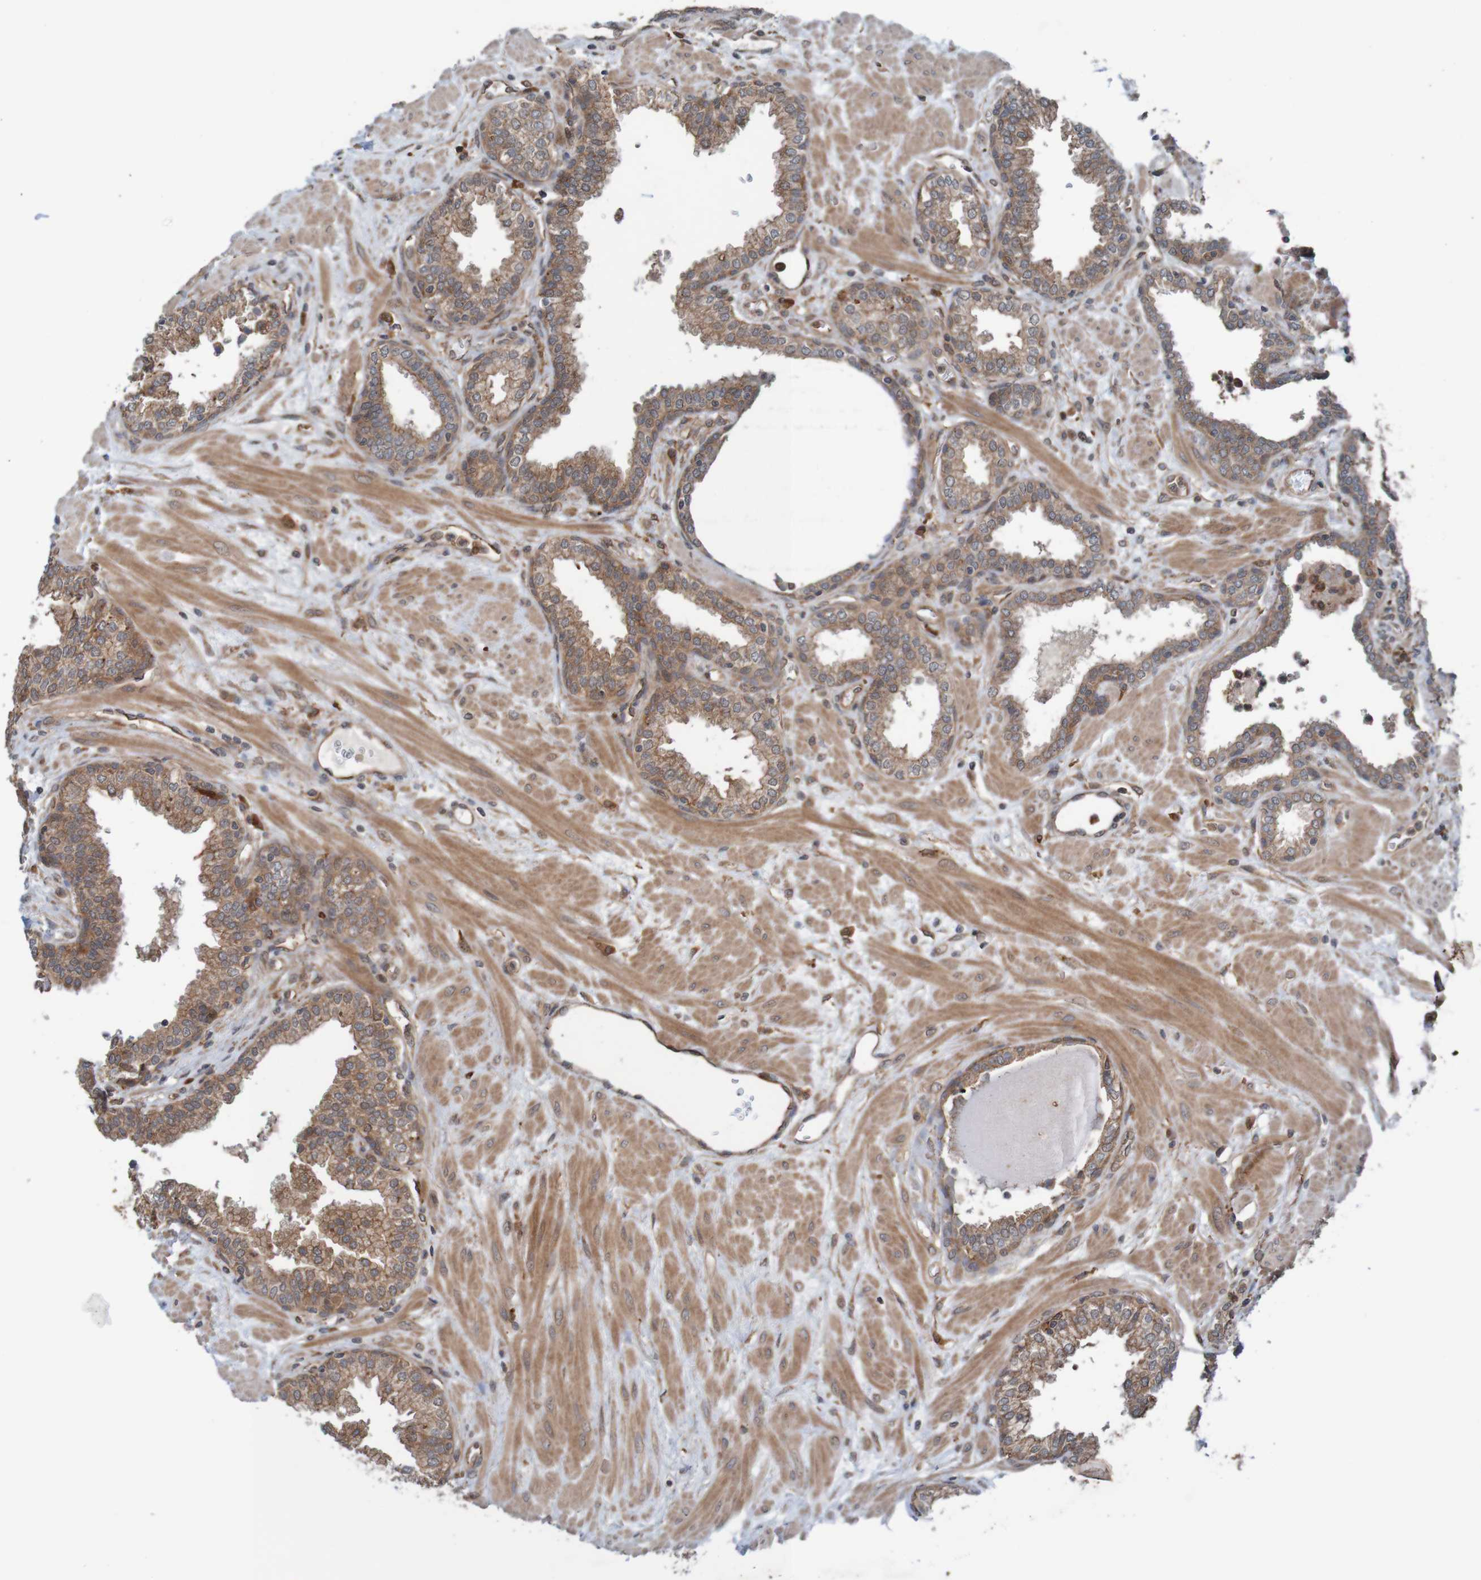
{"staining": {"intensity": "moderate", "quantity": ">75%", "location": "cytoplasmic/membranous"}, "tissue": "prostate", "cell_type": "Glandular cells", "image_type": "normal", "snomed": [{"axis": "morphology", "description": "Normal tissue, NOS"}, {"axis": "topography", "description": "Prostate"}], "caption": "Human prostate stained for a protein (brown) shows moderate cytoplasmic/membranous positive positivity in about >75% of glandular cells.", "gene": "ARHGEF11", "patient": {"sex": "male", "age": 51}}